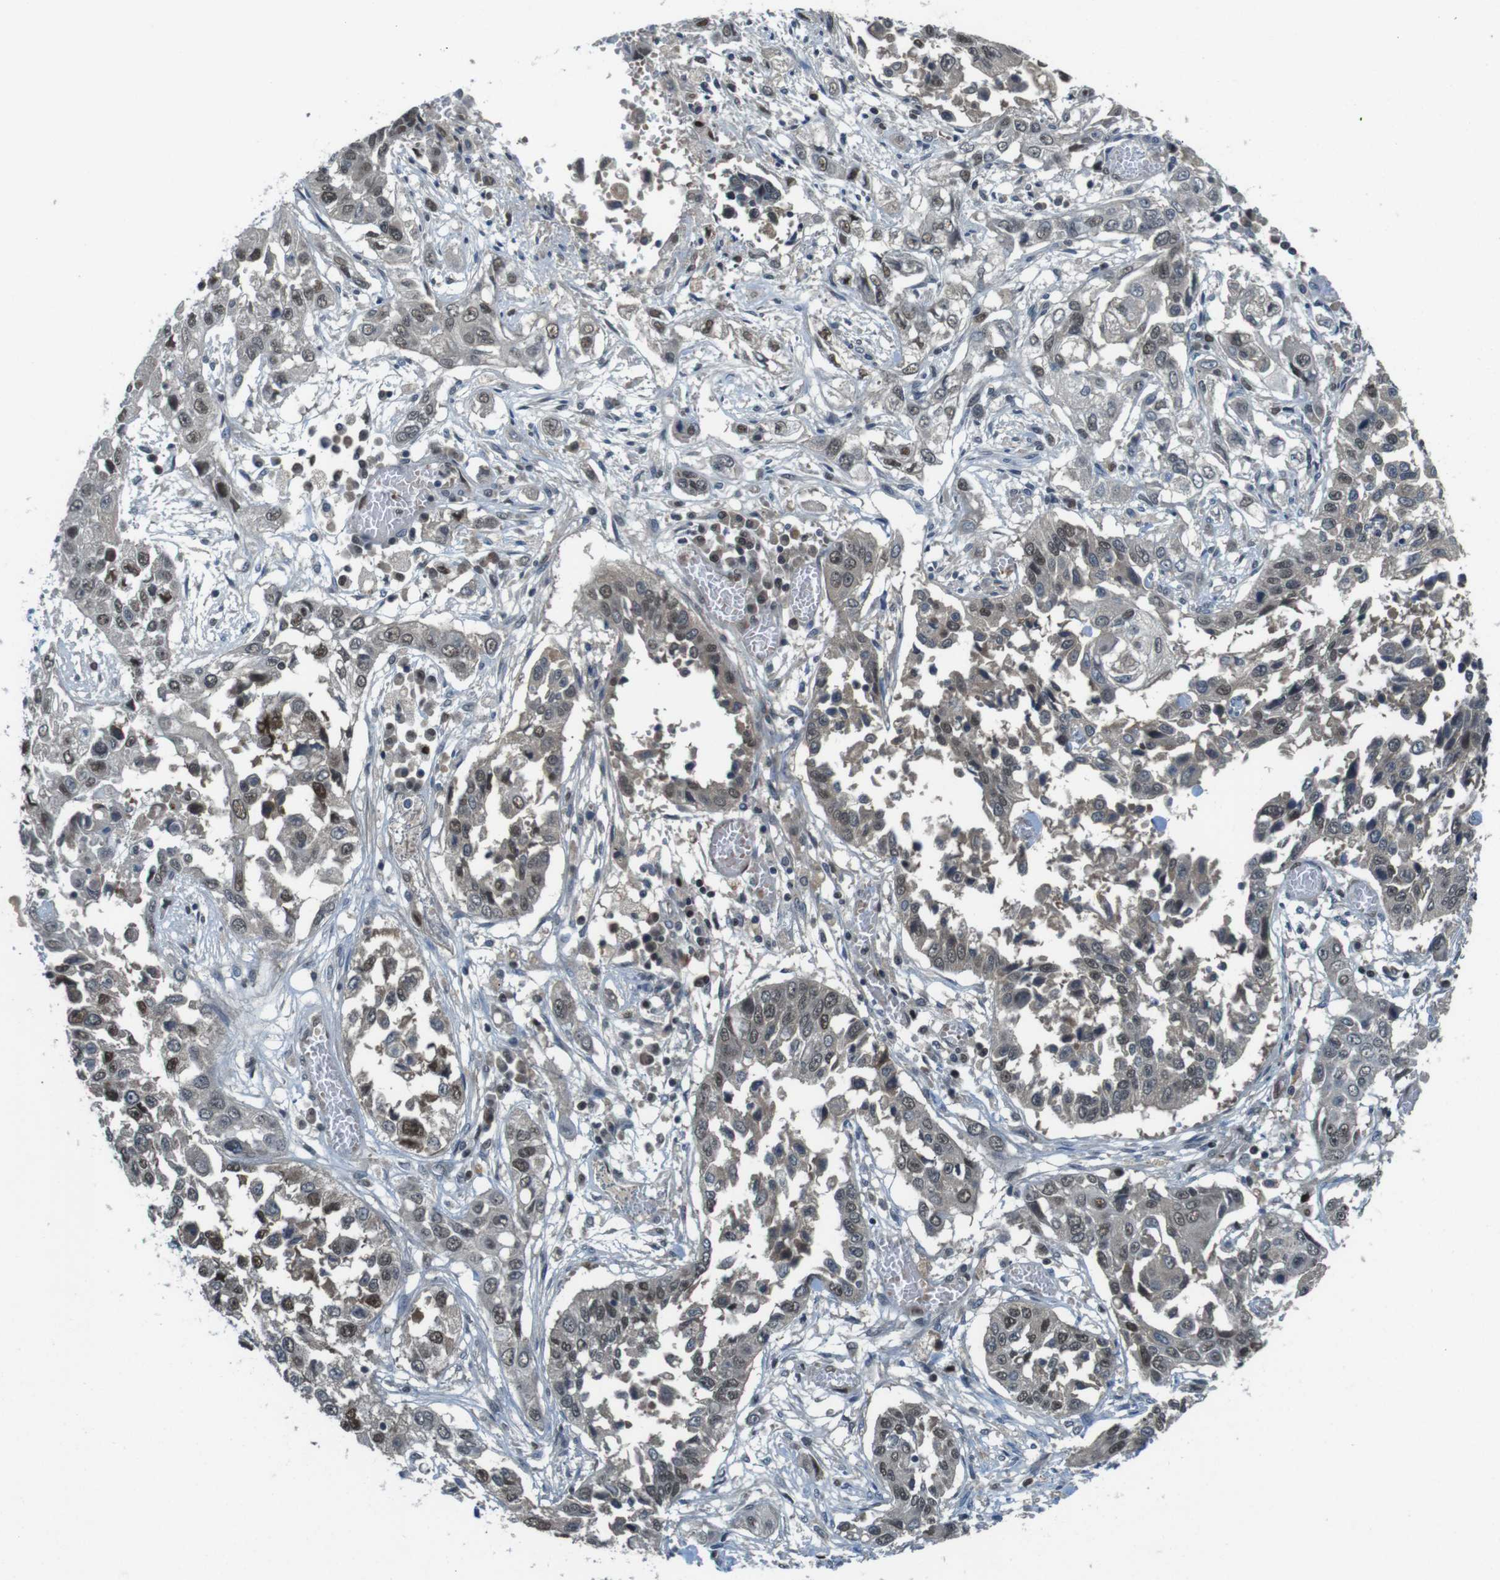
{"staining": {"intensity": "moderate", "quantity": "<25%", "location": "cytoplasmic/membranous,nuclear"}, "tissue": "lung cancer", "cell_type": "Tumor cells", "image_type": "cancer", "snomed": [{"axis": "morphology", "description": "Squamous cell carcinoma, NOS"}, {"axis": "topography", "description": "Lung"}], "caption": "Lung squamous cell carcinoma stained with DAB (3,3'-diaminobenzidine) immunohistochemistry (IHC) reveals low levels of moderate cytoplasmic/membranous and nuclear positivity in about <25% of tumor cells.", "gene": "MAPKAPK5", "patient": {"sex": "male", "age": 71}}